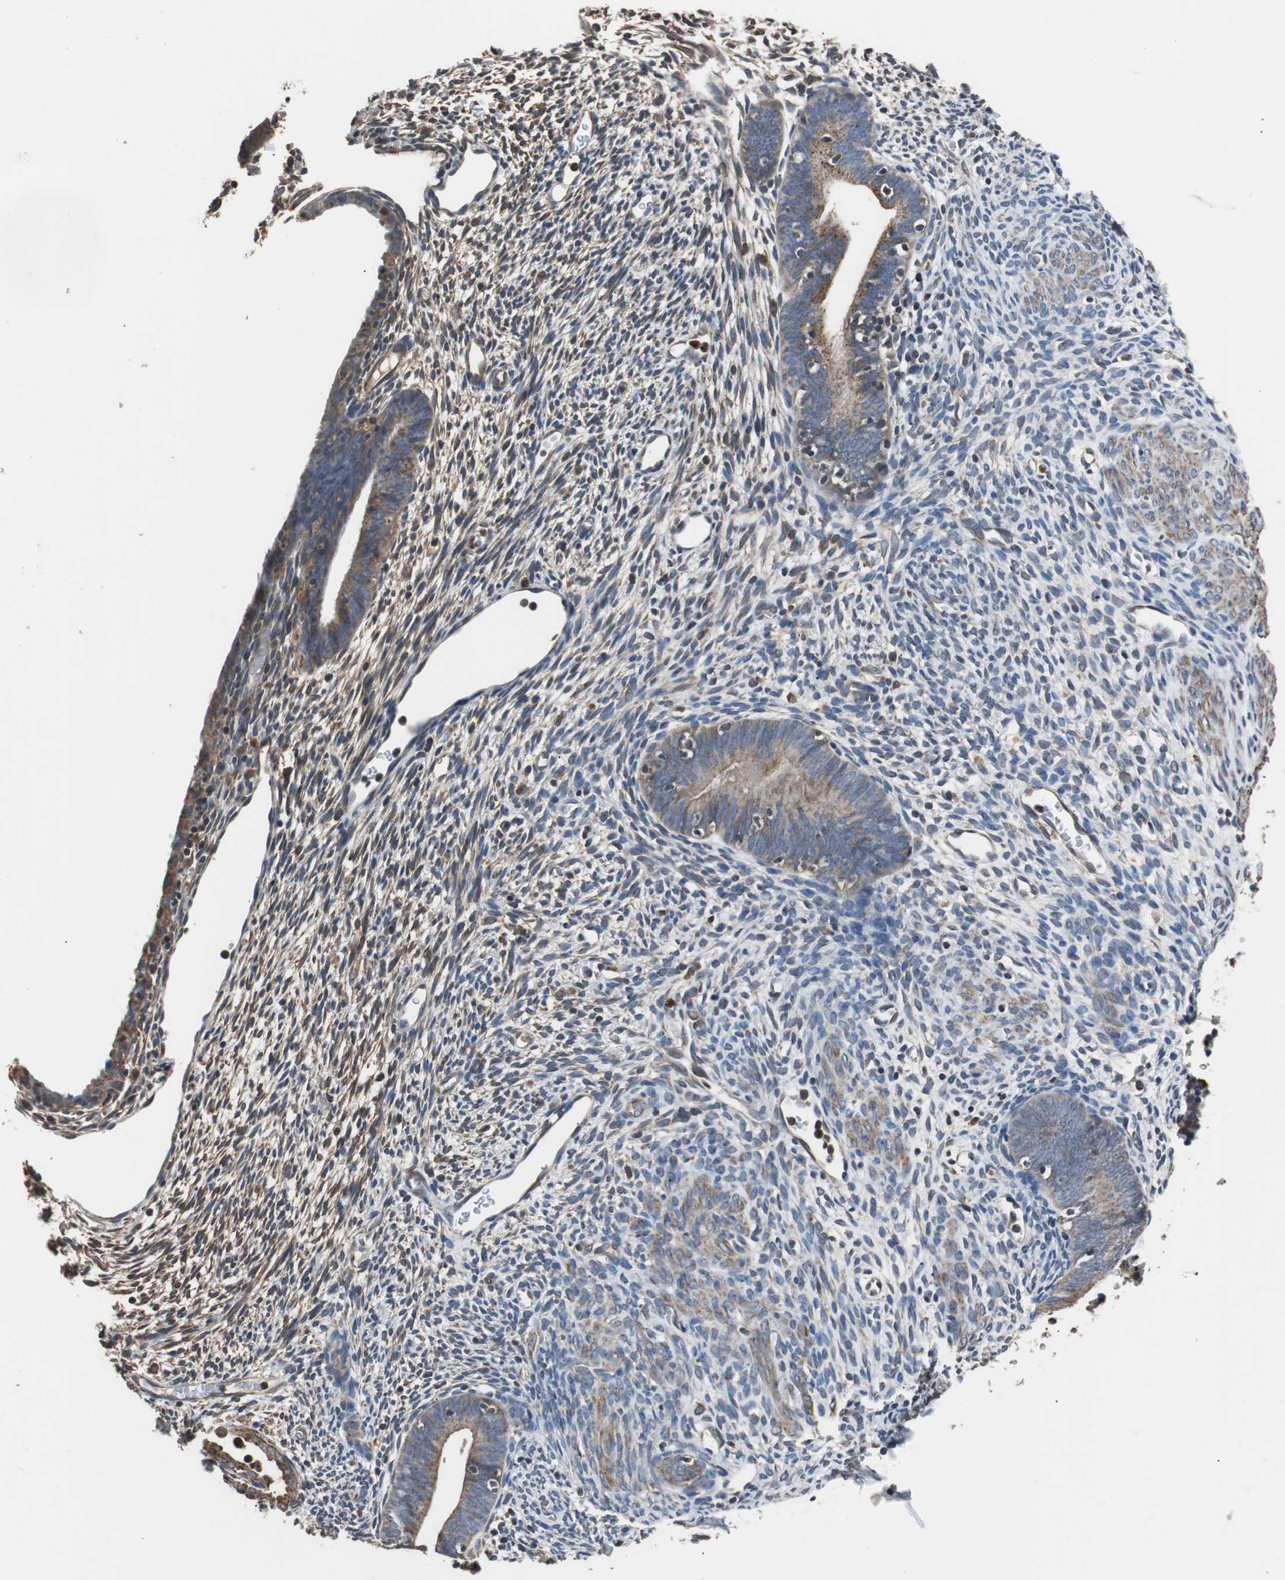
{"staining": {"intensity": "moderate", "quantity": "25%-75%", "location": "cytoplasmic/membranous"}, "tissue": "endometrium", "cell_type": "Cells in endometrial stroma", "image_type": "normal", "snomed": [{"axis": "morphology", "description": "Normal tissue, NOS"}, {"axis": "morphology", "description": "Atrophy, NOS"}, {"axis": "topography", "description": "Uterus"}, {"axis": "topography", "description": "Endometrium"}], "caption": "The immunohistochemical stain highlights moderate cytoplasmic/membranous staining in cells in endometrial stroma of benign endometrium.", "gene": "PITRM1", "patient": {"sex": "female", "age": 68}}